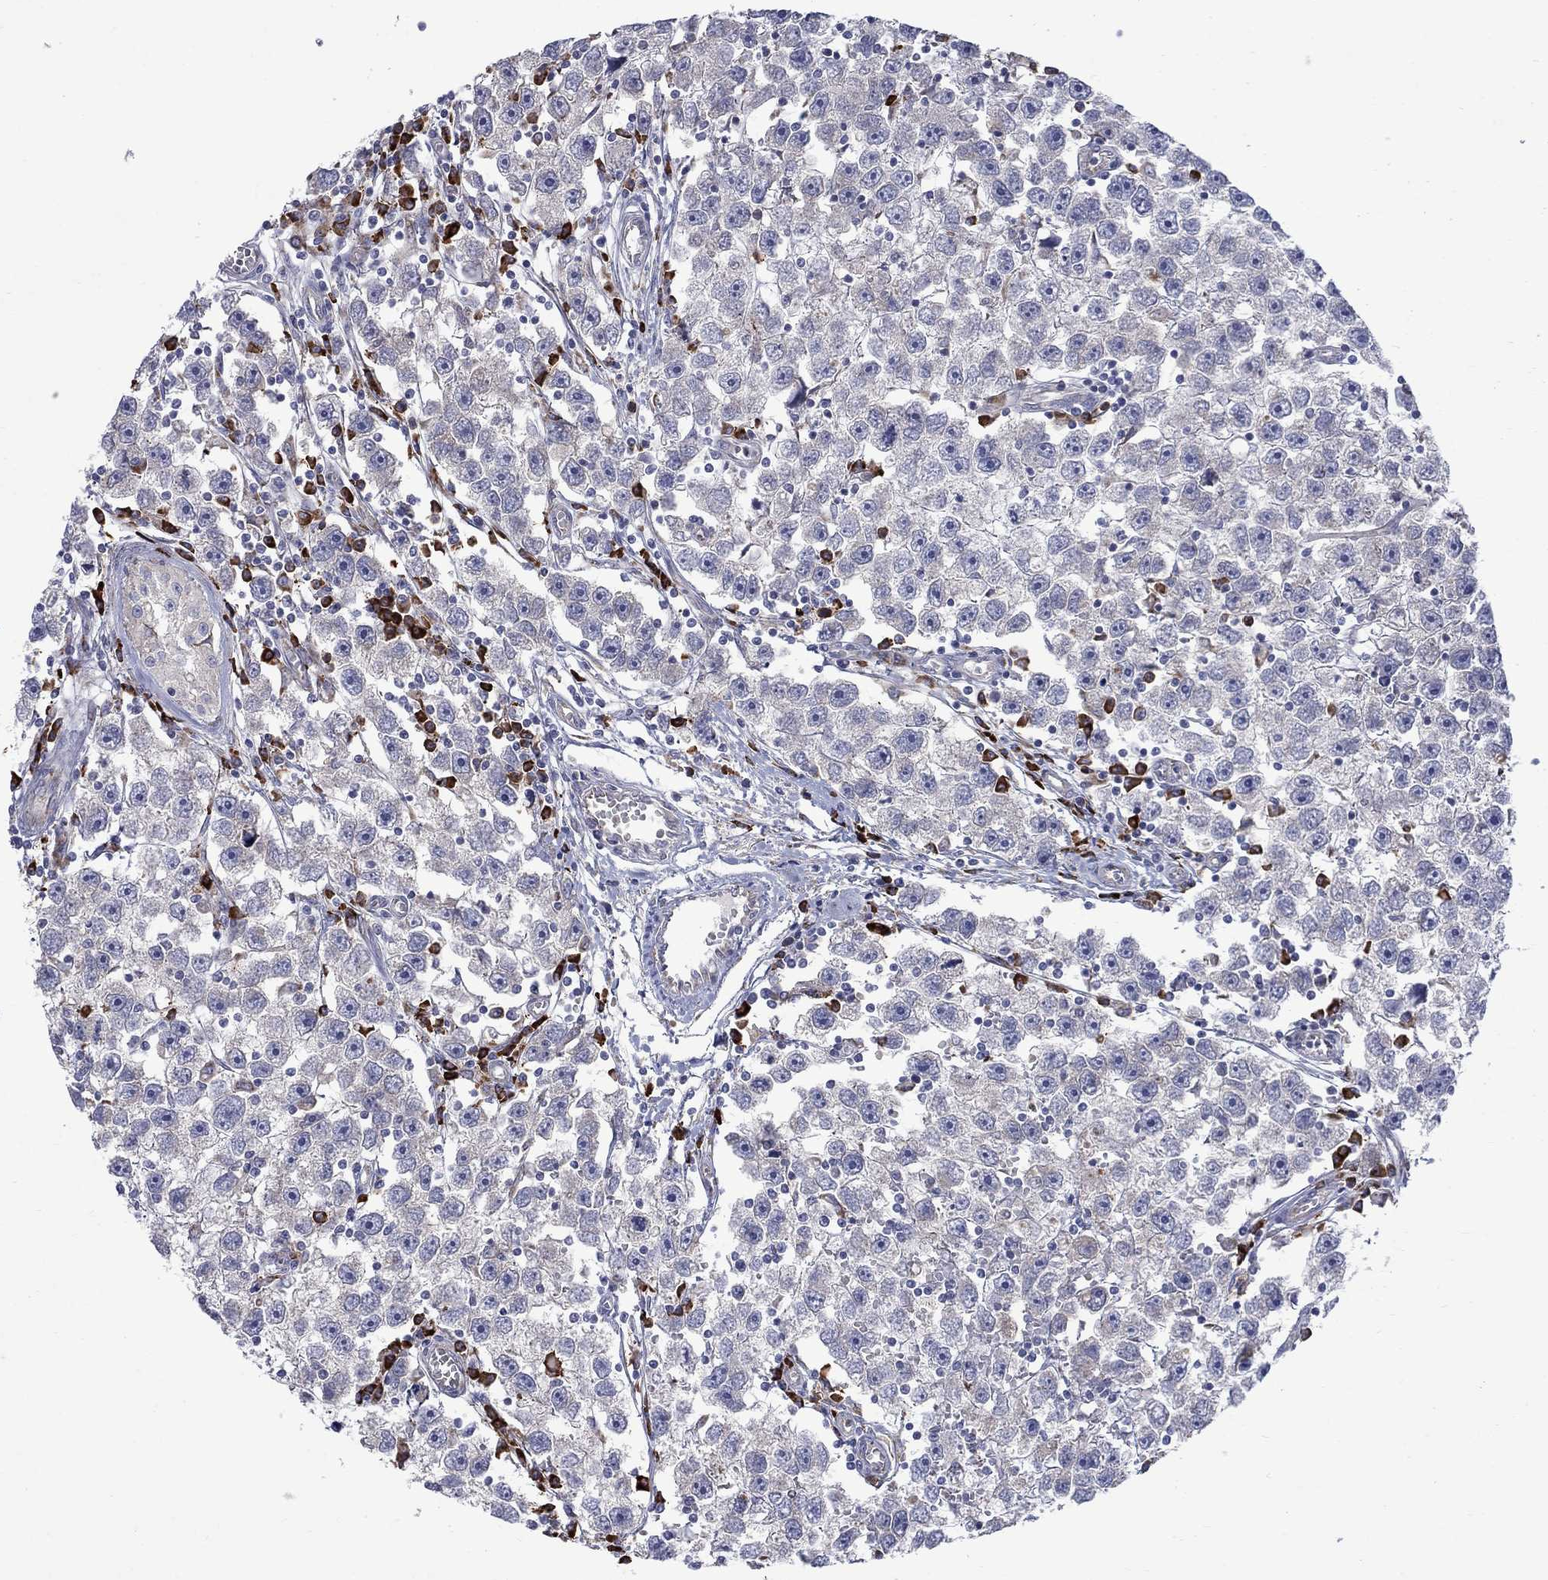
{"staining": {"intensity": "negative", "quantity": "none", "location": "none"}, "tissue": "testis cancer", "cell_type": "Tumor cells", "image_type": "cancer", "snomed": [{"axis": "morphology", "description": "Seminoma, NOS"}, {"axis": "topography", "description": "Testis"}], "caption": "The photomicrograph demonstrates no staining of tumor cells in testis seminoma.", "gene": "ASNS", "patient": {"sex": "male", "age": 30}}